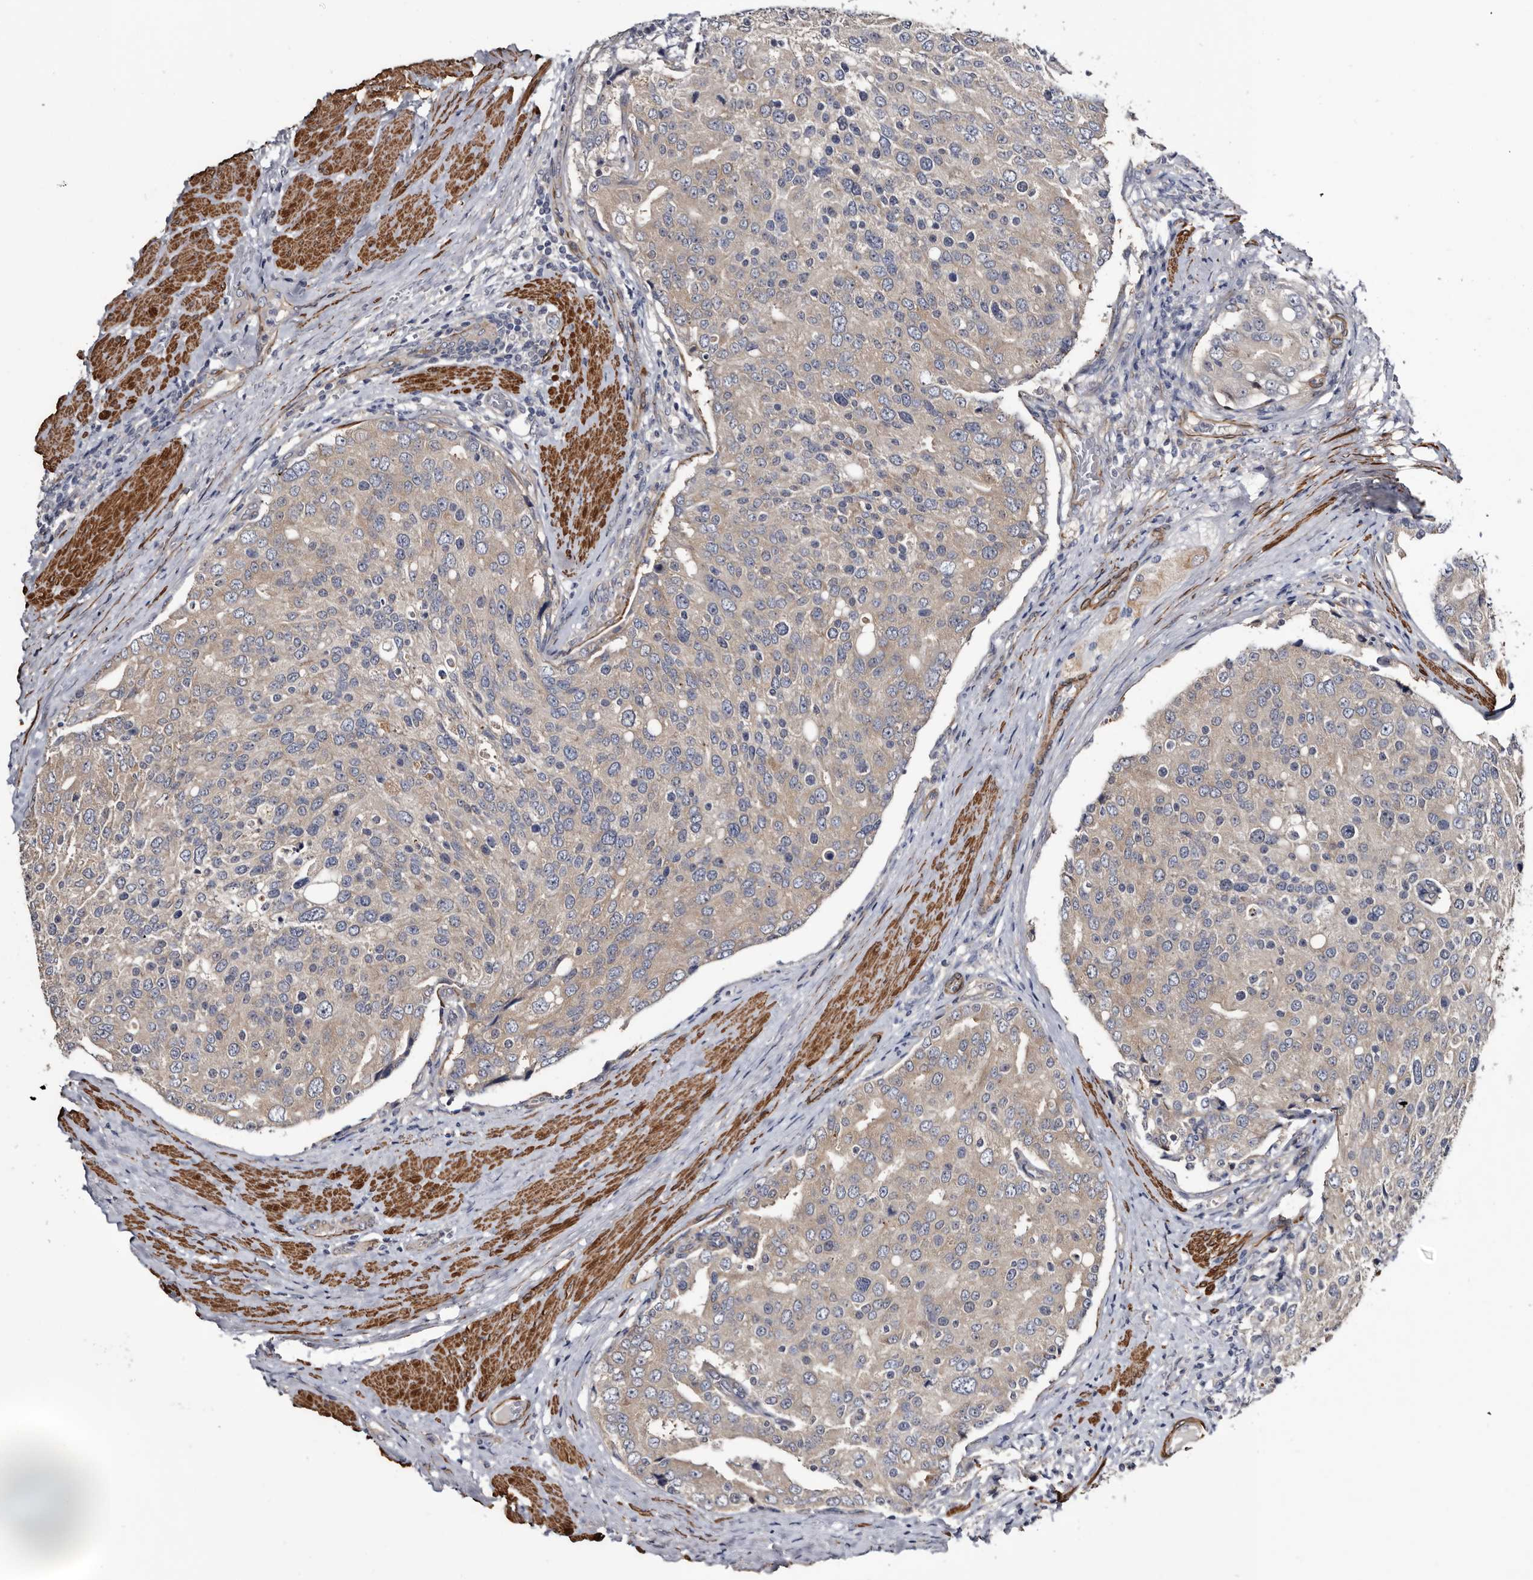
{"staining": {"intensity": "weak", "quantity": "<25%", "location": "cytoplasmic/membranous"}, "tissue": "prostate cancer", "cell_type": "Tumor cells", "image_type": "cancer", "snomed": [{"axis": "morphology", "description": "Adenocarcinoma, High grade"}, {"axis": "topography", "description": "Prostate"}], "caption": "Immunohistochemistry micrograph of human prostate high-grade adenocarcinoma stained for a protein (brown), which reveals no positivity in tumor cells.", "gene": "IARS1", "patient": {"sex": "male", "age": 50}}